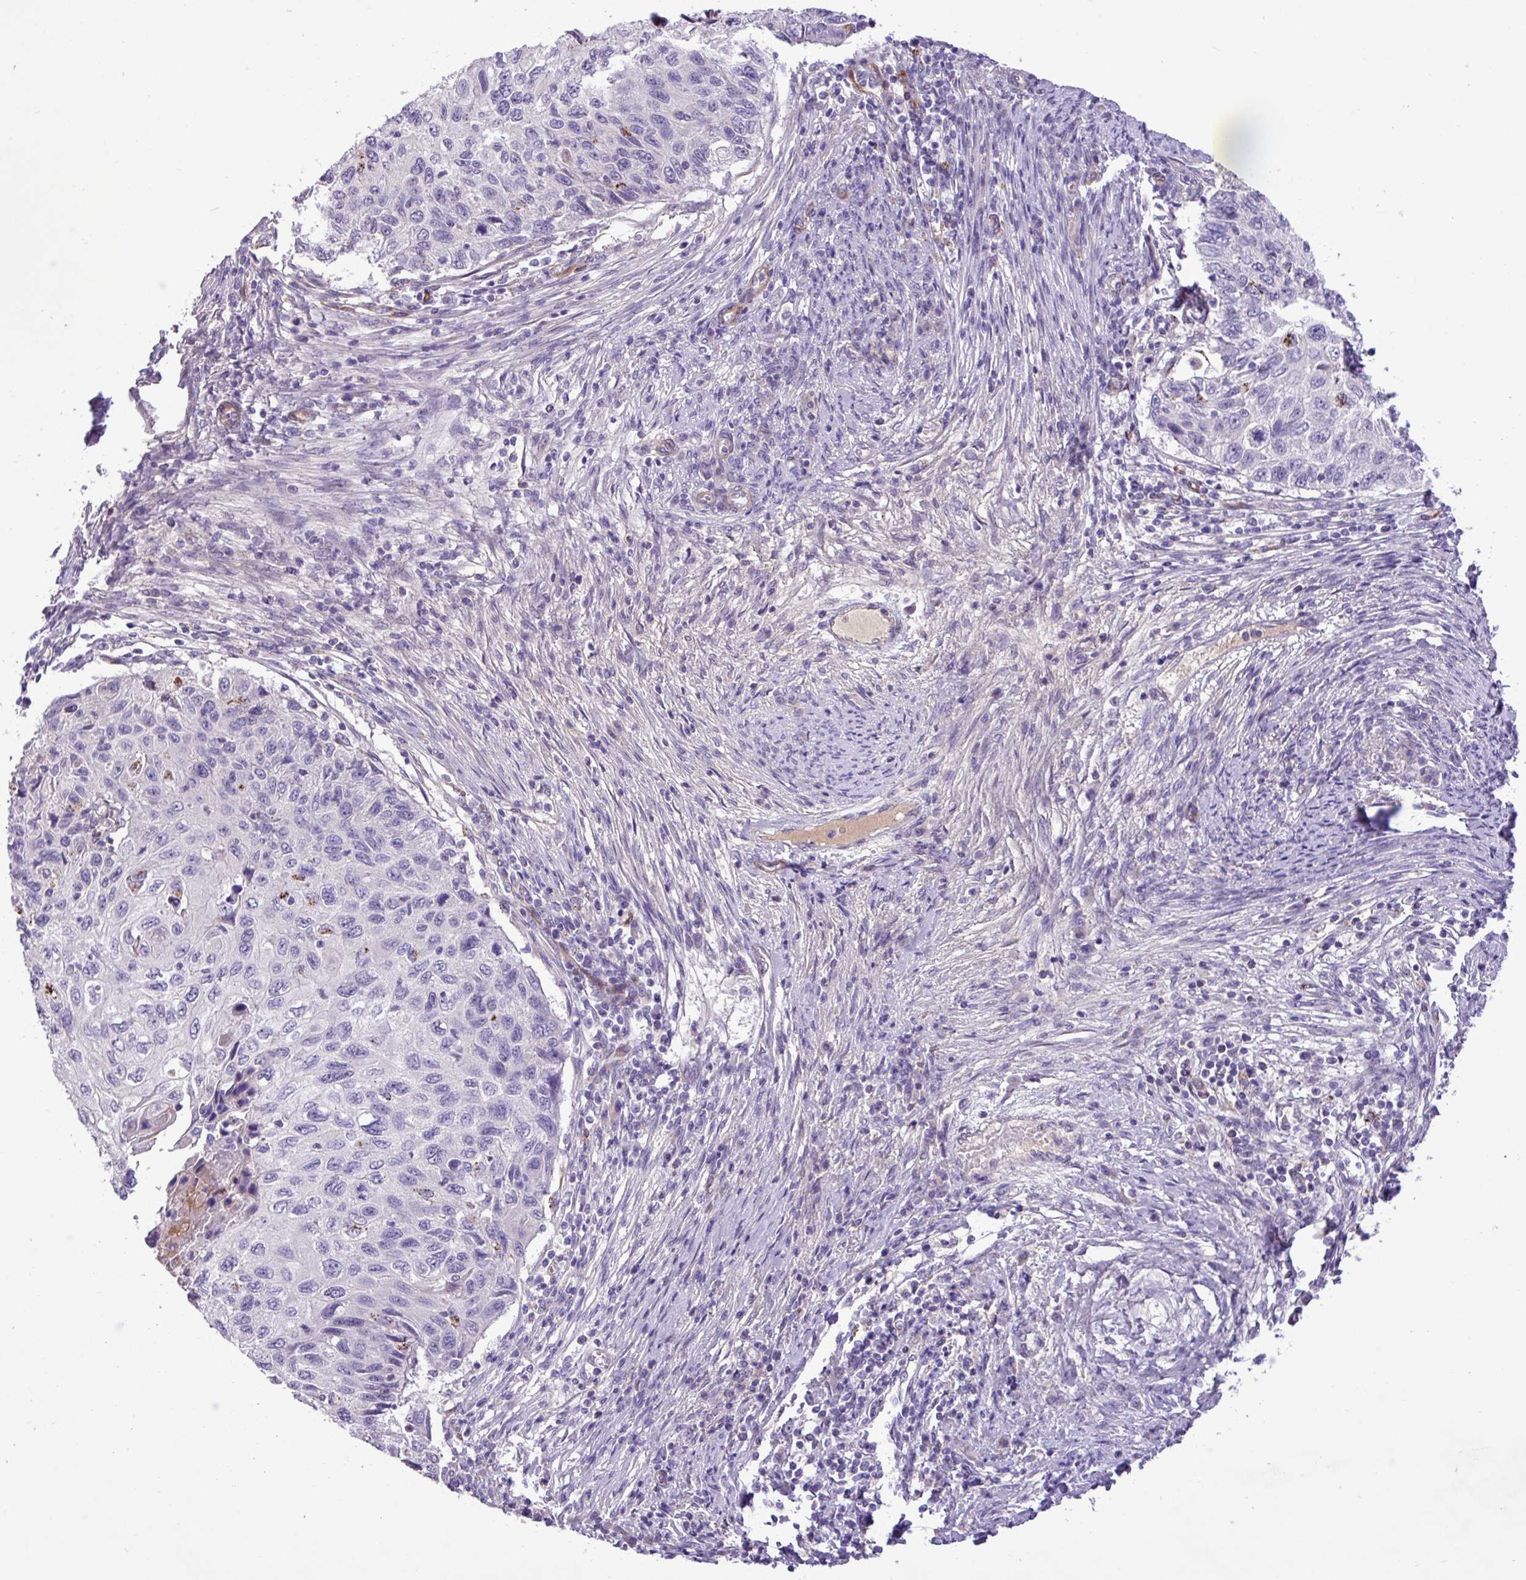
{"staining": {"intensity": "negative", "quantity": "none", "location": "none"}, "tissue": "cervical cancer", "cell_type": "Tumor cells", "image_type": "cancer", "snomed": [{"axis": "morphology", "description": "Squamous cell carcinoma, NOS"}, {"axis": "topography", "description": "Cervix"}], "caption": "Immunohistochemistry (IHC) micrograph of neoplastic tissue: cervical squamous cell carcinoma stained with DAB reveals no significant protein positivity in tumor cells.", "gene": "CD248", "patient": {"sex": "female", "age": 70}}